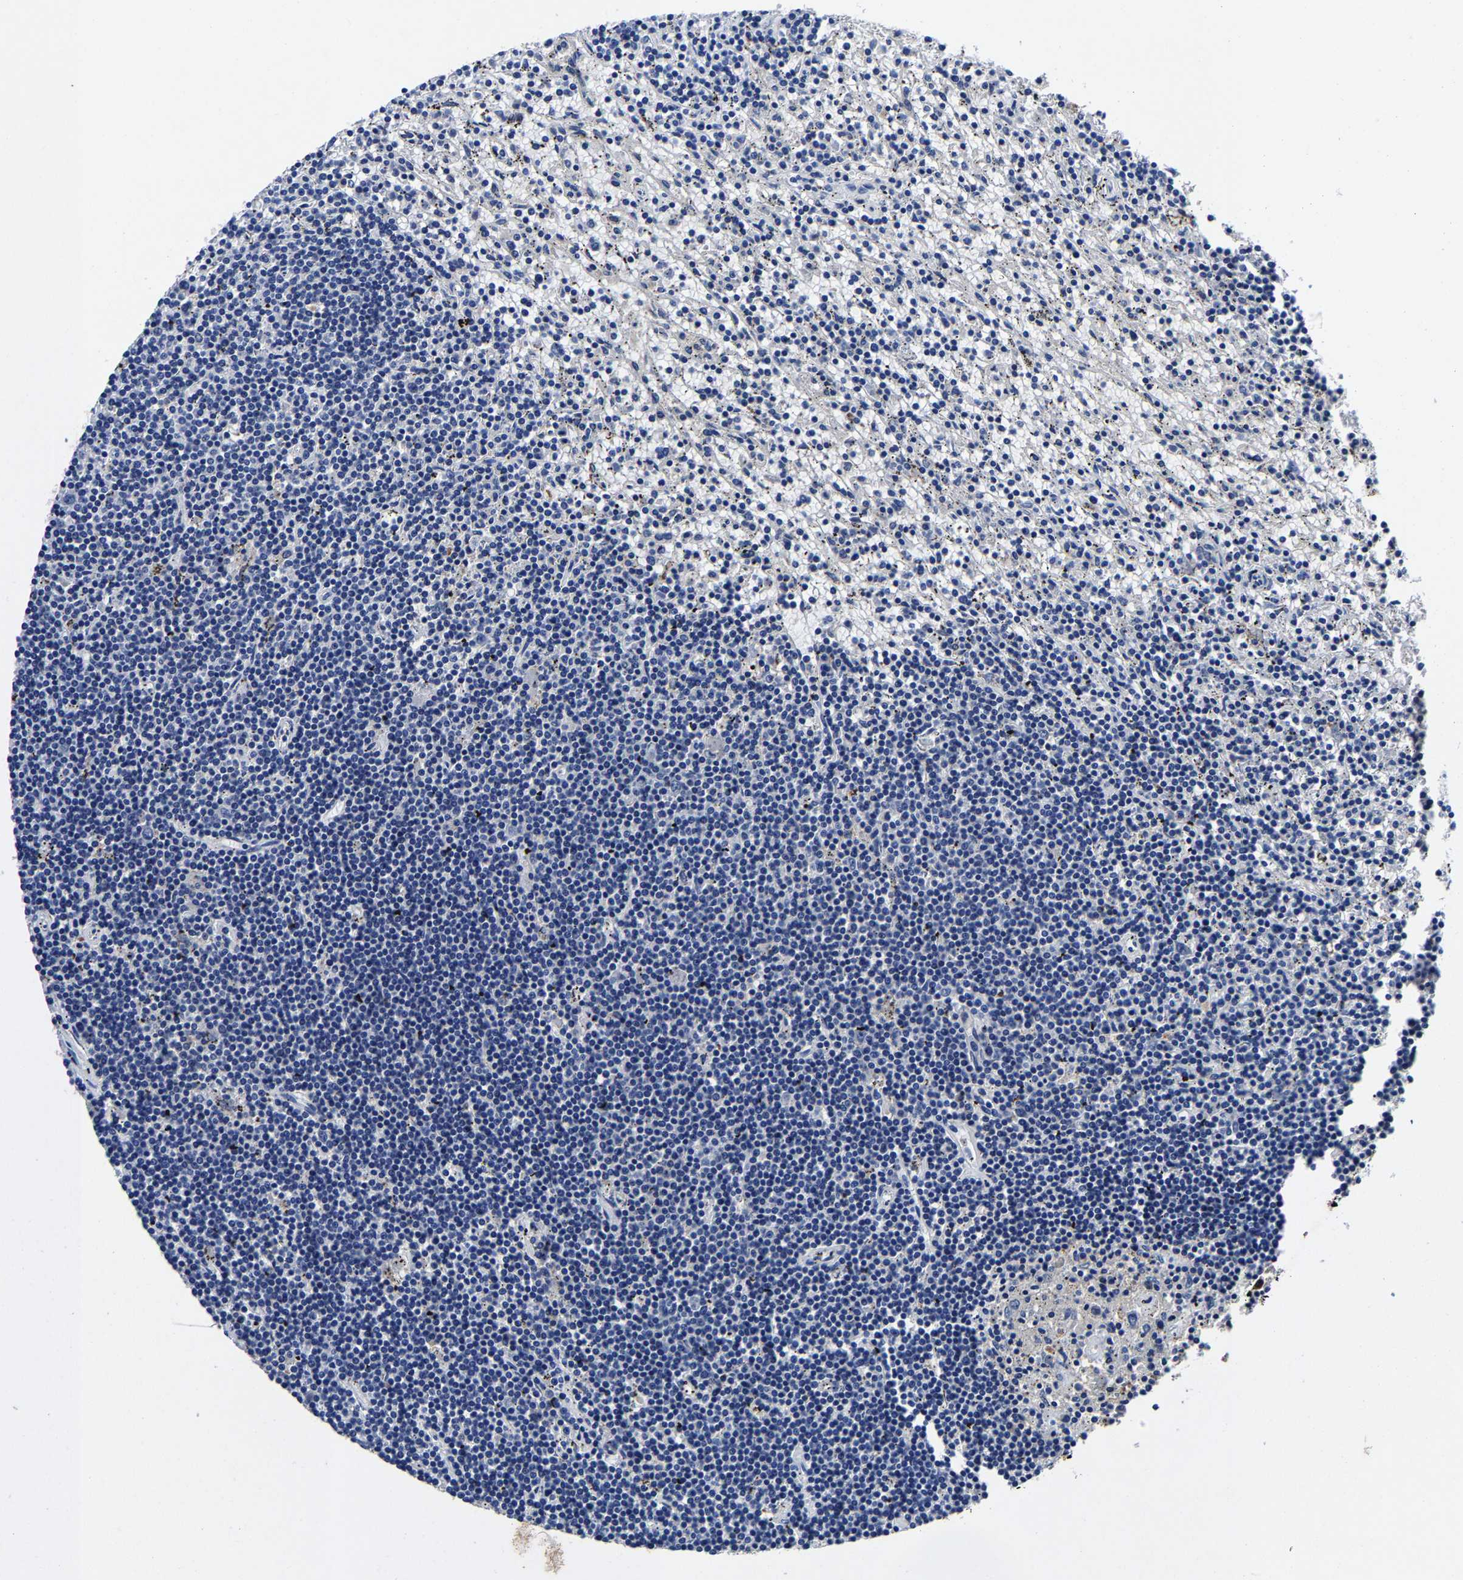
{"staining": {"intensity": "negative", "quantity": "none", "location": "none"}, "tissue": "lymphoma", "cell_type": "Tumor cells", "image_type": "cancer", "snomed": [{"axis": "morphology", "description": "Malignant lymphoma, non-Hodgkin's type, Low grade"}, {"axis": "topography", "description": "Spleen"}], "caption": "Tumor cells show no significant positivity in low-grade malignant lymphoma, non-Hodgkin's type. (Brightfield microscopy of DAB (3,3'-diaminobenzidine) immunohistochemistry at high magnification).", "gene": "PSPH", "patient": {"sex": "male", "age": 76}}